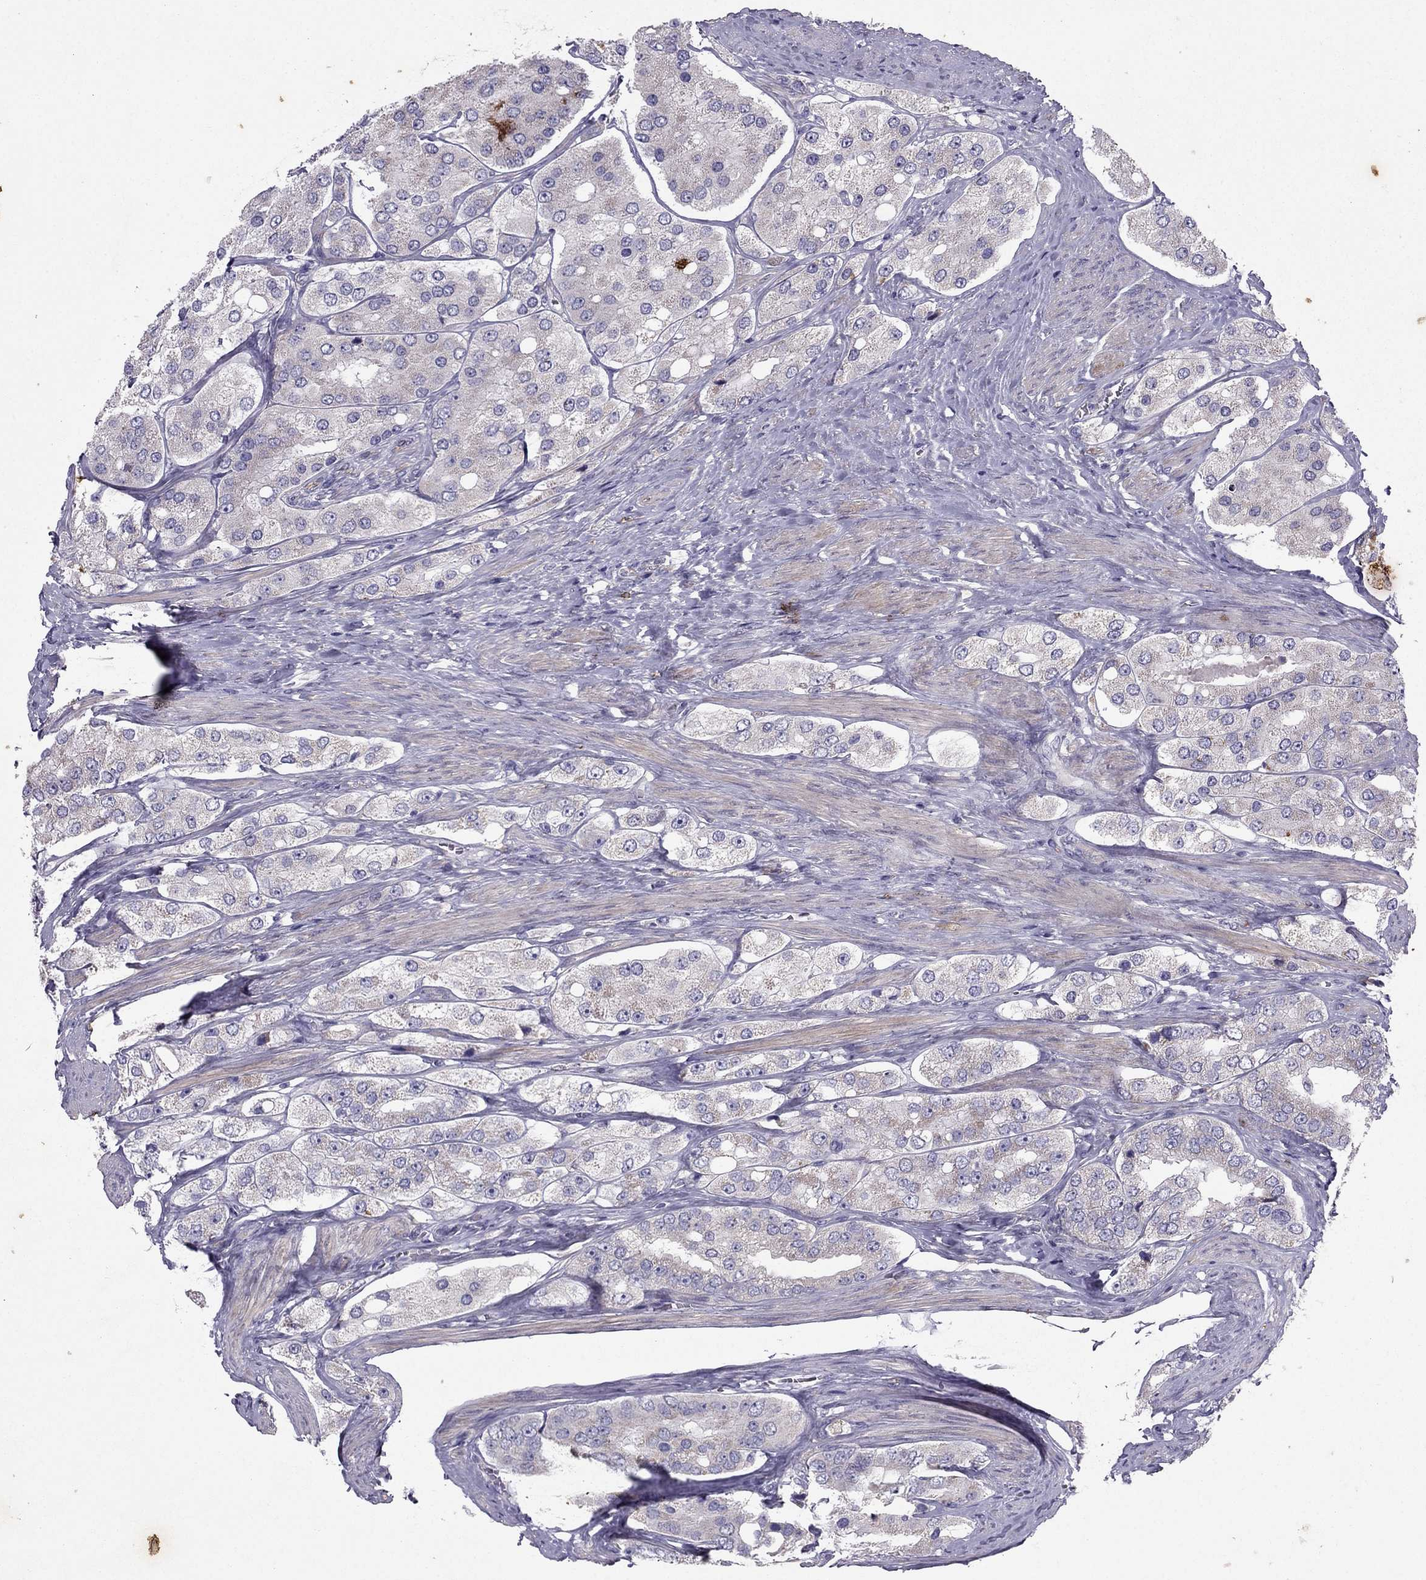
{"staining": {"intensity": "negative", "quantity": "none", "location": "none"}, "tissue": "prostate cancer", "cell_type": "Tumor cells", "image_type": "cancer", "snomed": [{"axis": "morphology", "description": "Adenocarcinoma, Low grade"}, {"axis": "topography", "description": "Prostate"}], "caption": "Immunohistochemical staining of human low-grade adenocarcinoma (prostate) demonstrates no significant expression in tumor cells. Brightfield microscopy of immunohistochemistry (IHC) stained with DAB (3,3'-diaminobenzidine) (brown) and hematoxylin (blue), captured at high magnification.", "gene": "SYT5", "patient": {"sex": "male", "age": 69}}